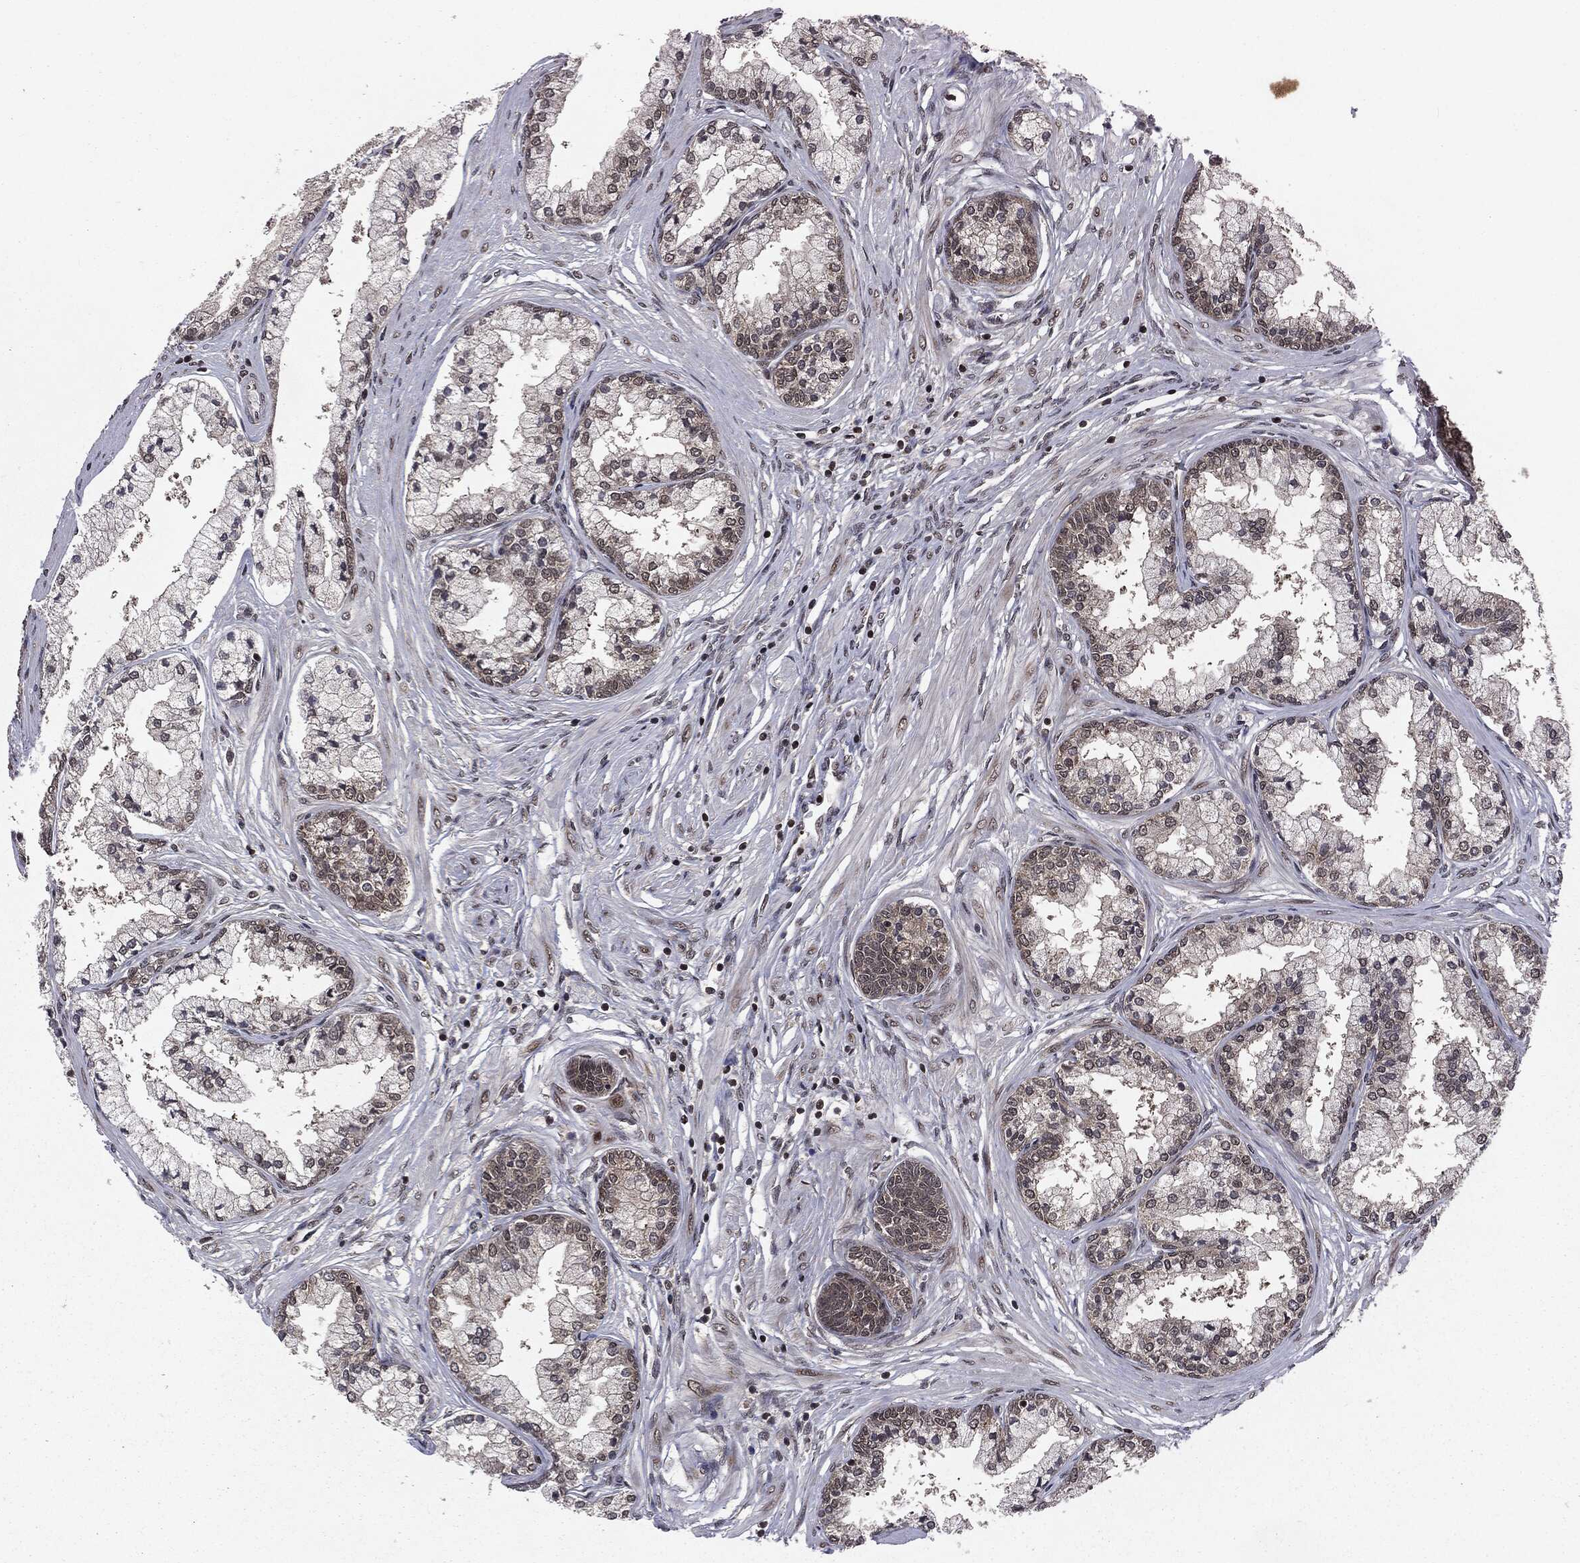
{"staining": {"intensity": "negative", "quantity": "none", "location": "none"}, "tissue": "prostate cancer", "cell_type": "Tumor cells", "image_type": "cancer", "snomed": [{"axis": "morphology", "description": "Adenocarcinoma, High grade"}, {"axis": "topography", "description": "Prostate"}], "caption": "There is no significant staining in tumor cells of prostate cancer.", "gene": "STAU2", "patient": {"sex": "male", "age": 66}}